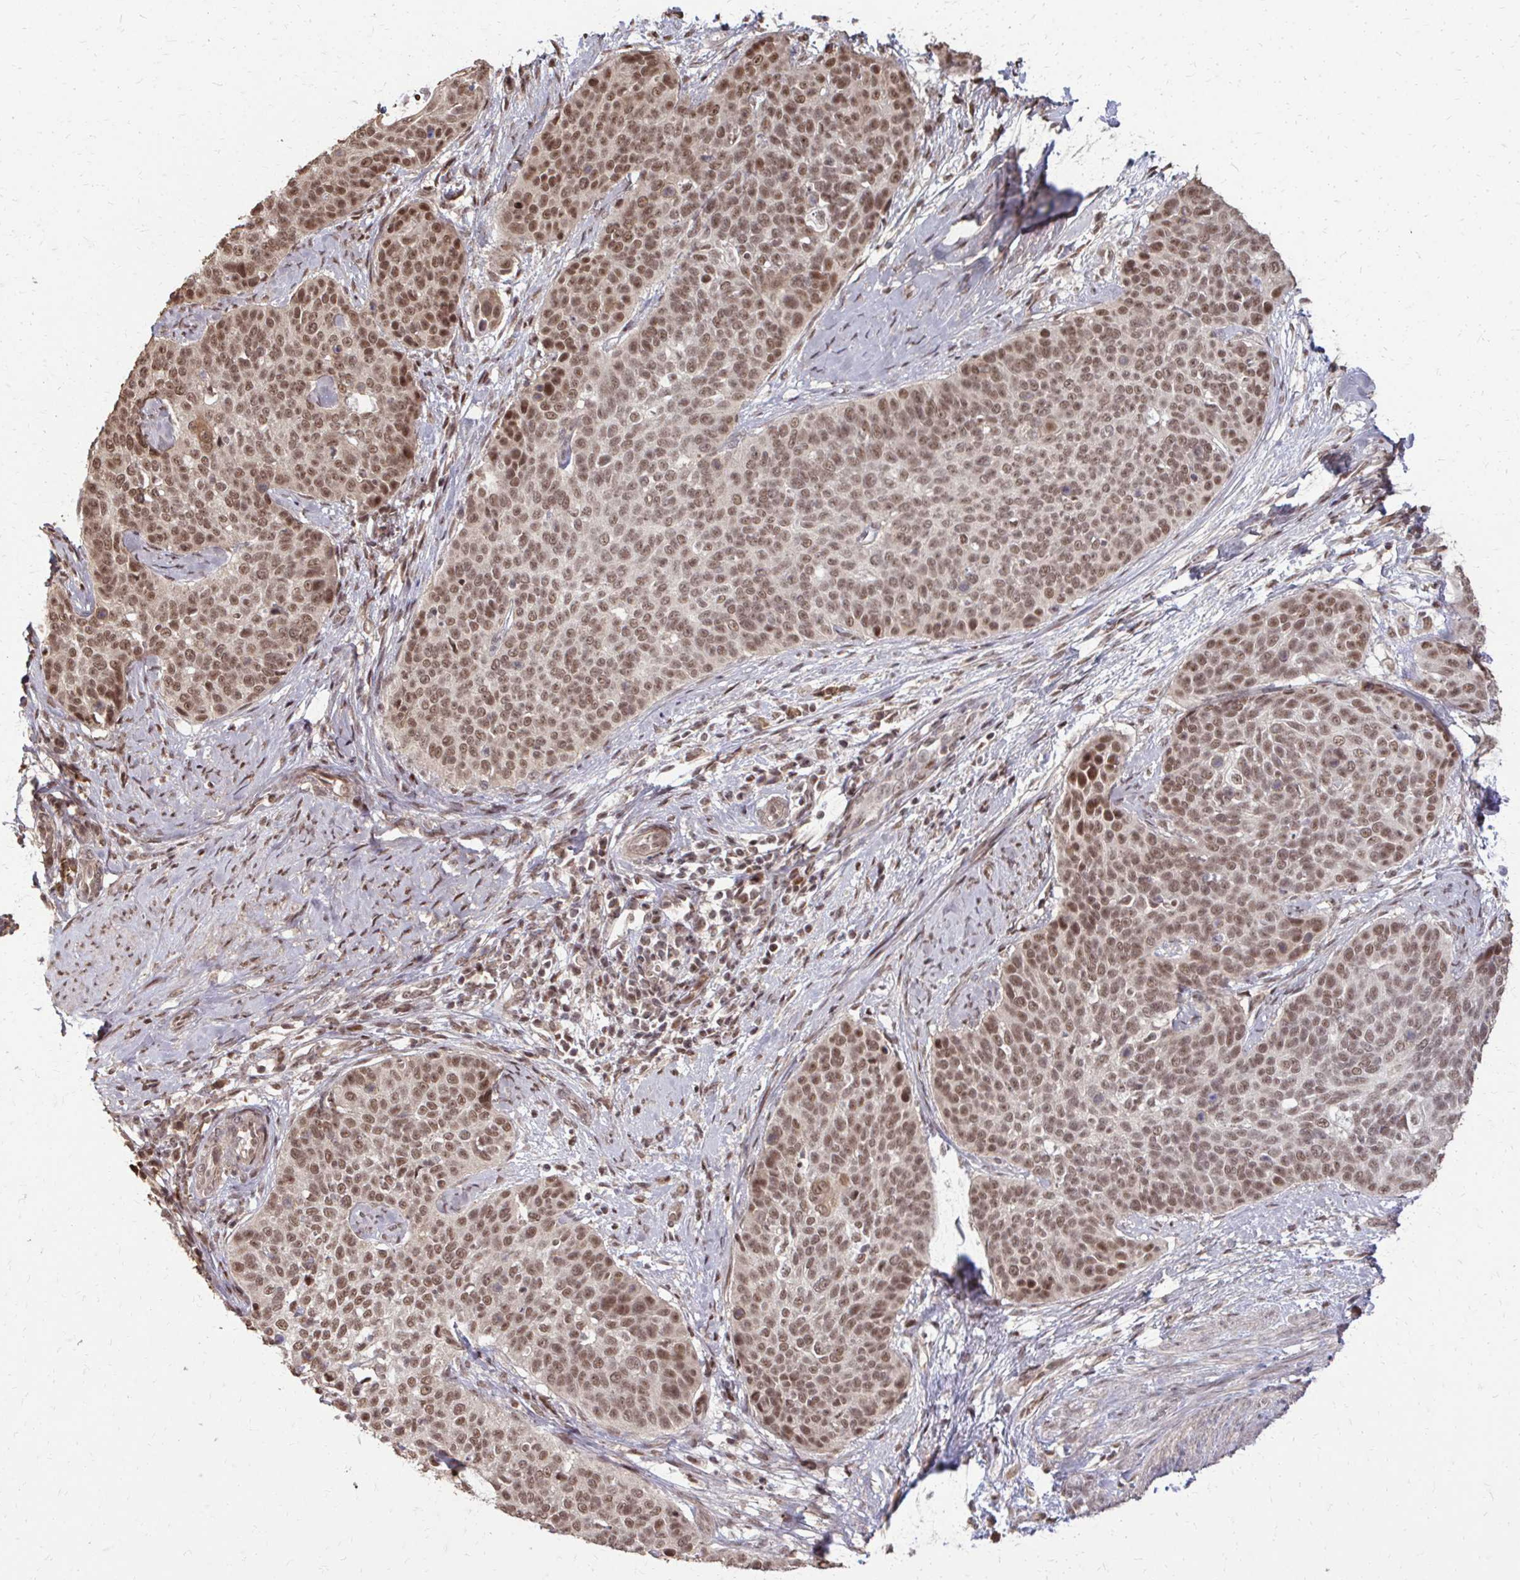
{"staining": {"intensity": "moderate", "quantity": ">75%", "location": "nuclear"}, "tissue": "cervical cancer", "cell_type": "Tumor cells", "image_type": "cancer", "snomed": [{"axis": "morphology", "description": "Squamous cell carcinoma, NOS"}, {"axis": "topography", "description": "Cervix"}], "caption": "The photomicrograph exhibits immunohistochemical staining of squamous cell carcinoma (cervical). There is moderate nuclear positivity is present in approximately >75% of tumor cells. The protein is shown in brown color, while the nuclei are stained blue.", "gene": "SS18", "patient": {"sex": "female", "age": 69}}